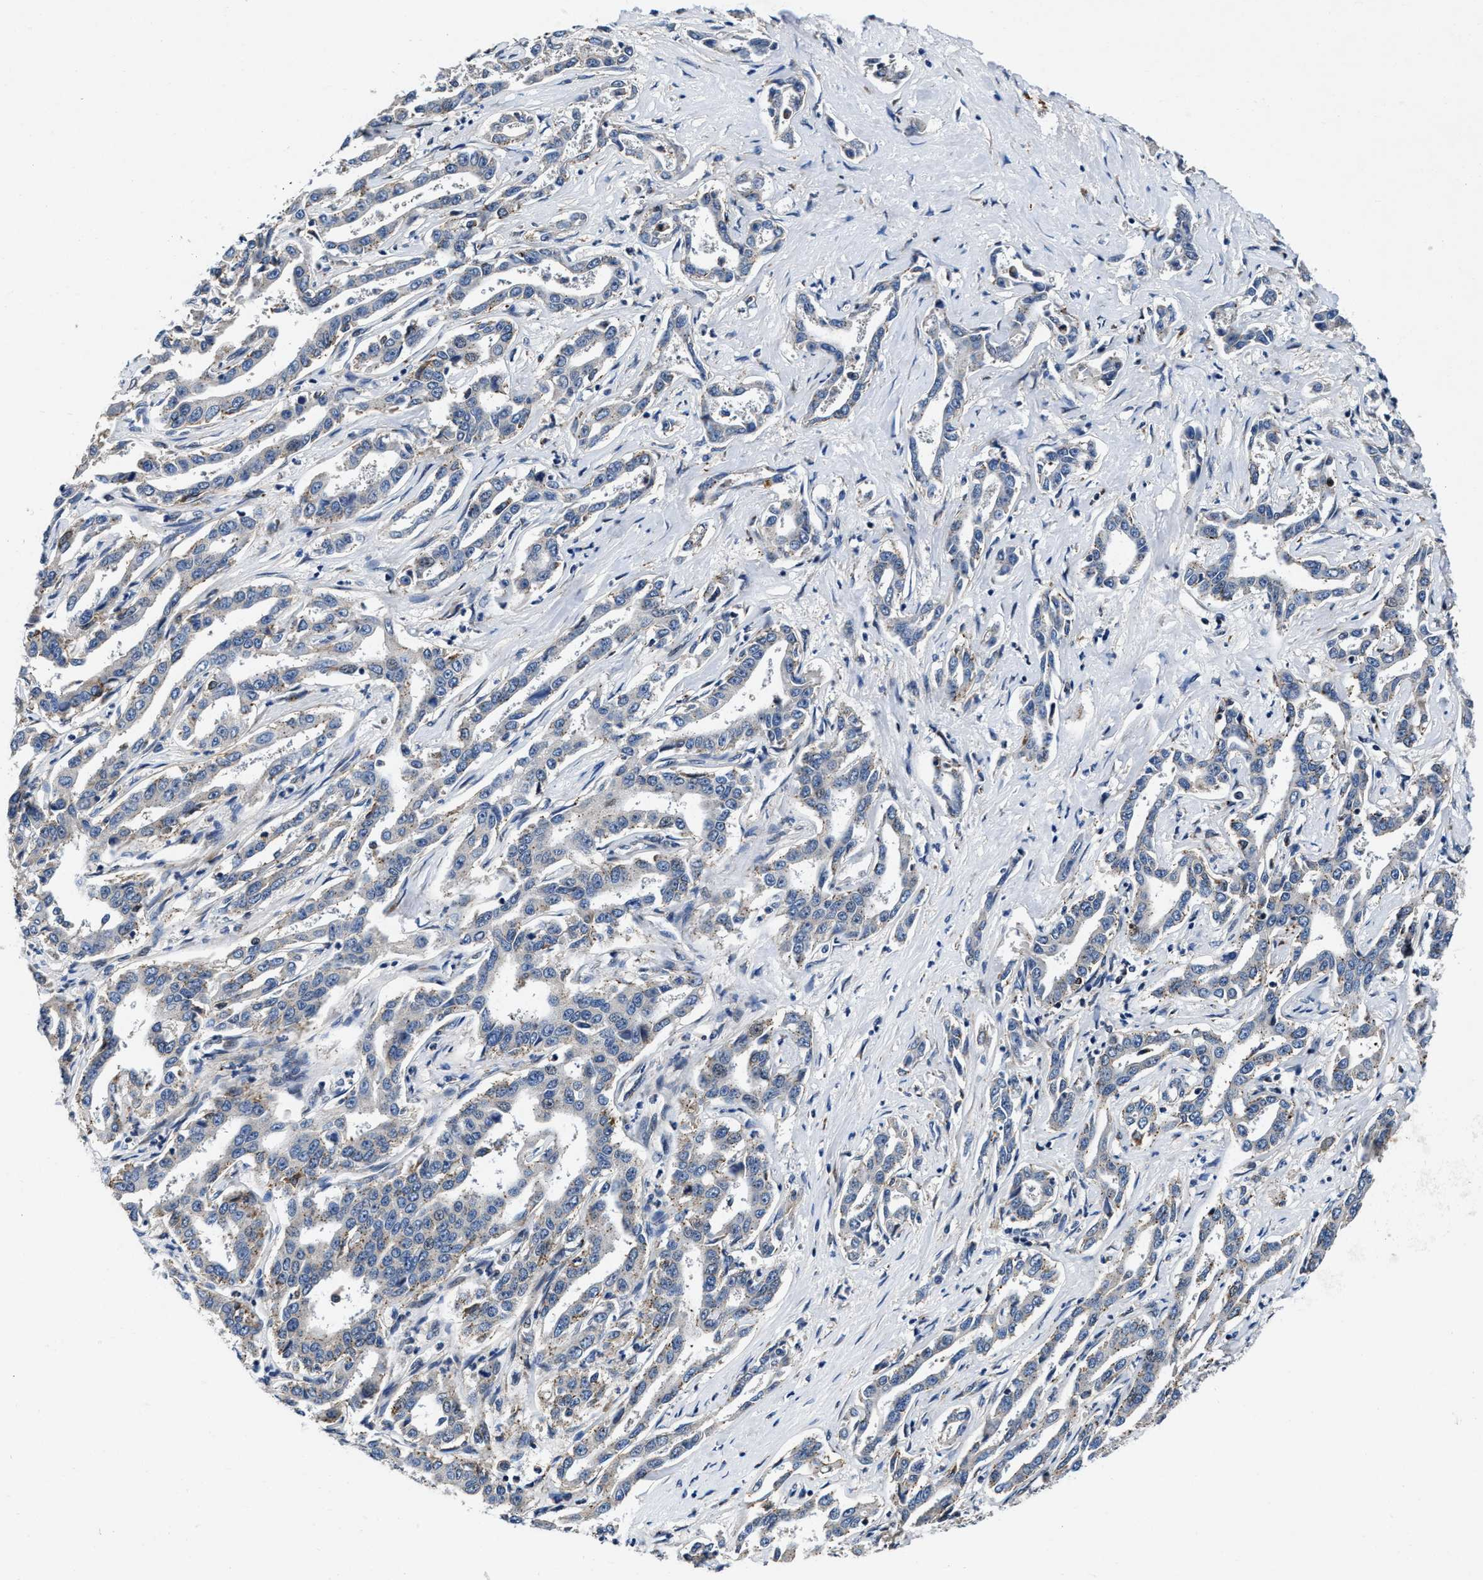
{"staining": {"intensity": "weak", "quantity": "<25%", "location": "cytoplasmic/membranous"}, "tissue": "liver cancer", "cell_type": "Tumor cells", "image_type": "cancer", "snomed": [{"axis": "morphology", "description": "Cholangiocarcinoma"}, {"axis": "topography", "description": "Liver"}], "caption": "Liver cholangiocarcinoma was stained to show a protein in brown. There is no significant positivity in tumor cells.", "gene": "C2orf66", "patient": {"sex": "male", "age": 59}}